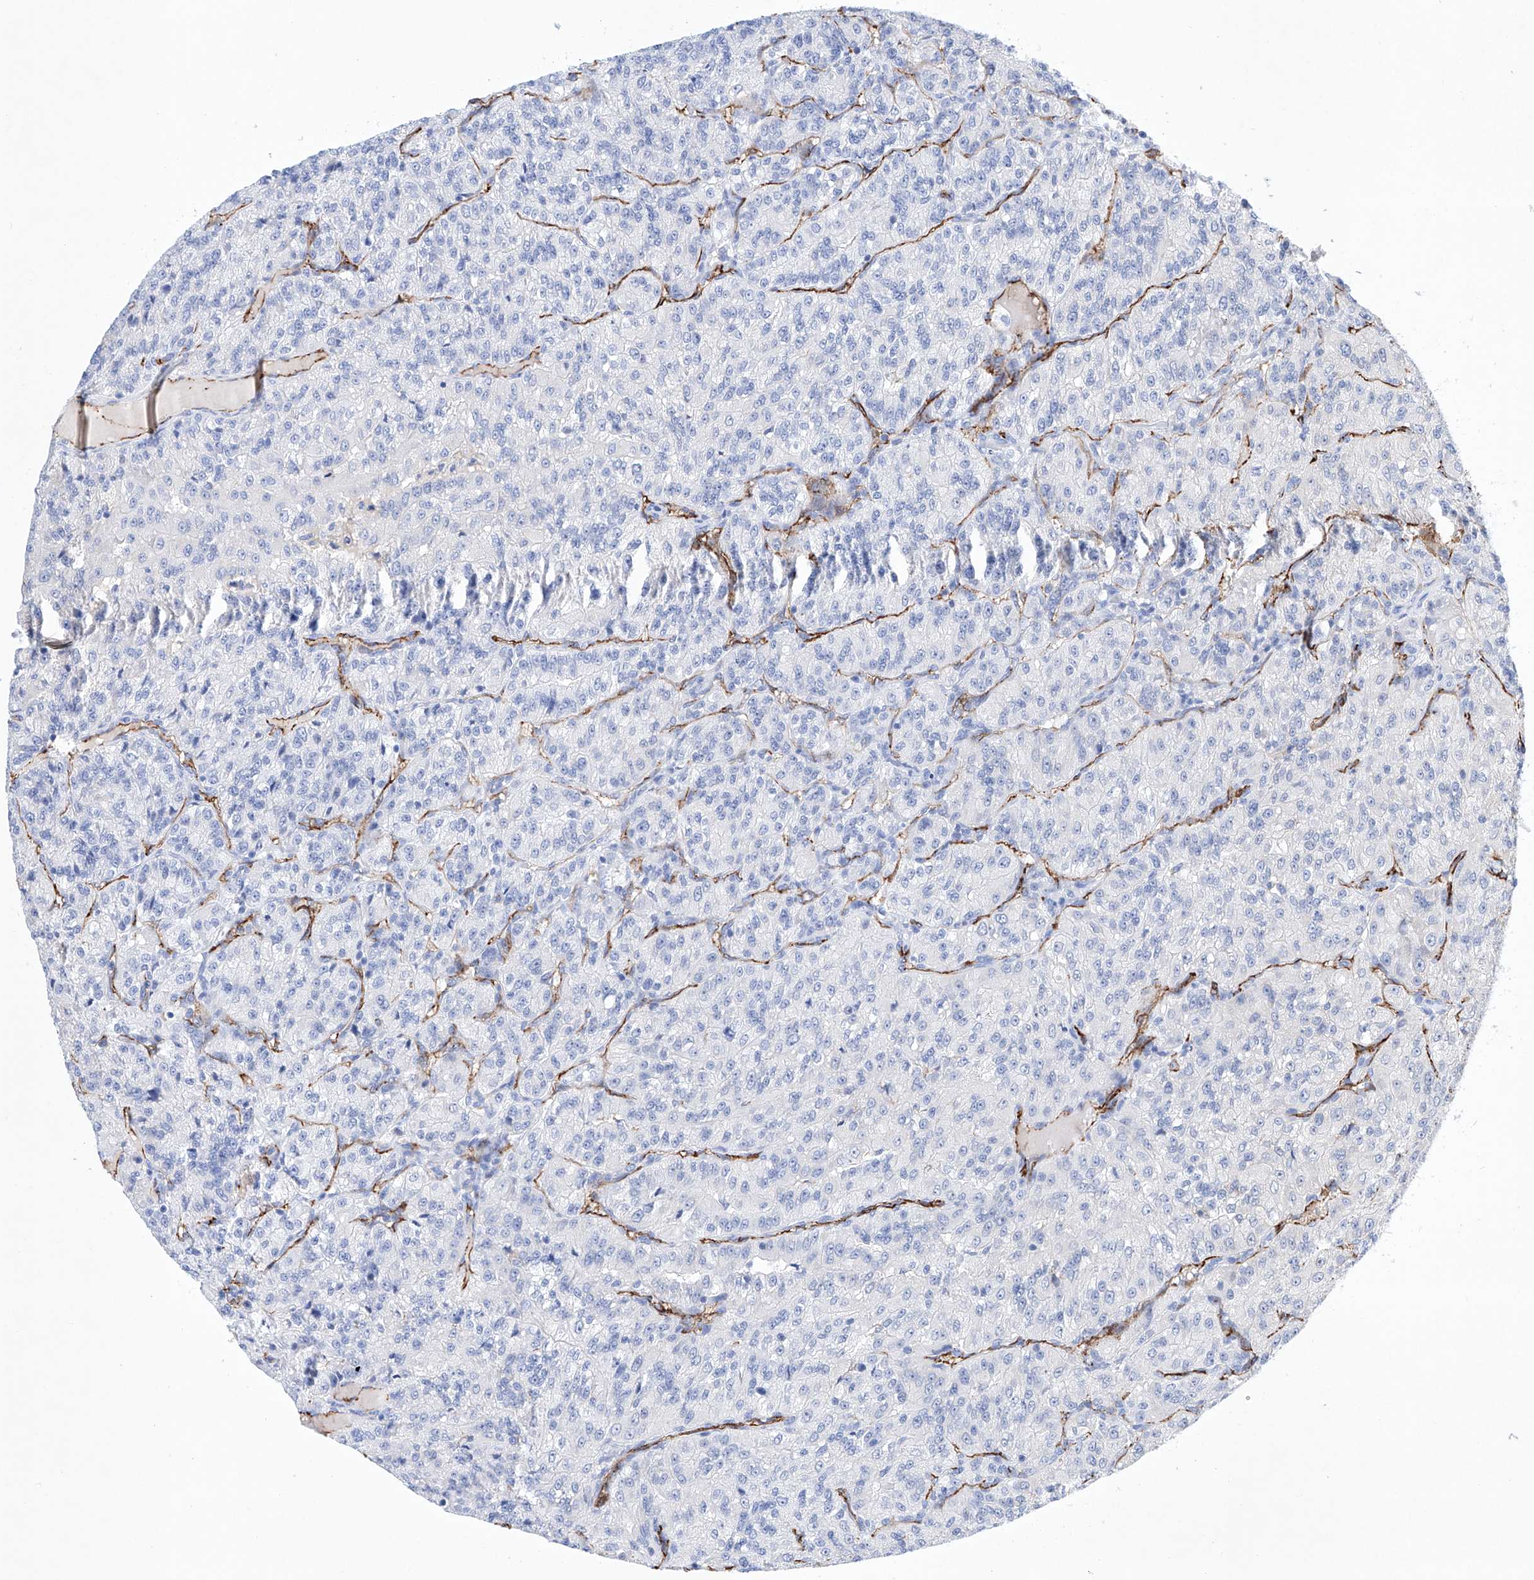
{"staining": {"intensity": "negative", "quantity": "none", "location": "none"}, "tissue": "renal cancer", "cell_type": "Tumor cells", "image_type": "cancer", "snomed": [{"axis": "morphology", "description": "Adenocarcinoma, NOS"}, {"axis": "topography", "description": "Kidney"}], "caption": "This is an immunohistochemistry micrograph of human renal adenocarcinoma. There is no staining in tumor cells.", "gene": "ETV7", "patient": {"sex": "female", "age": 63}}